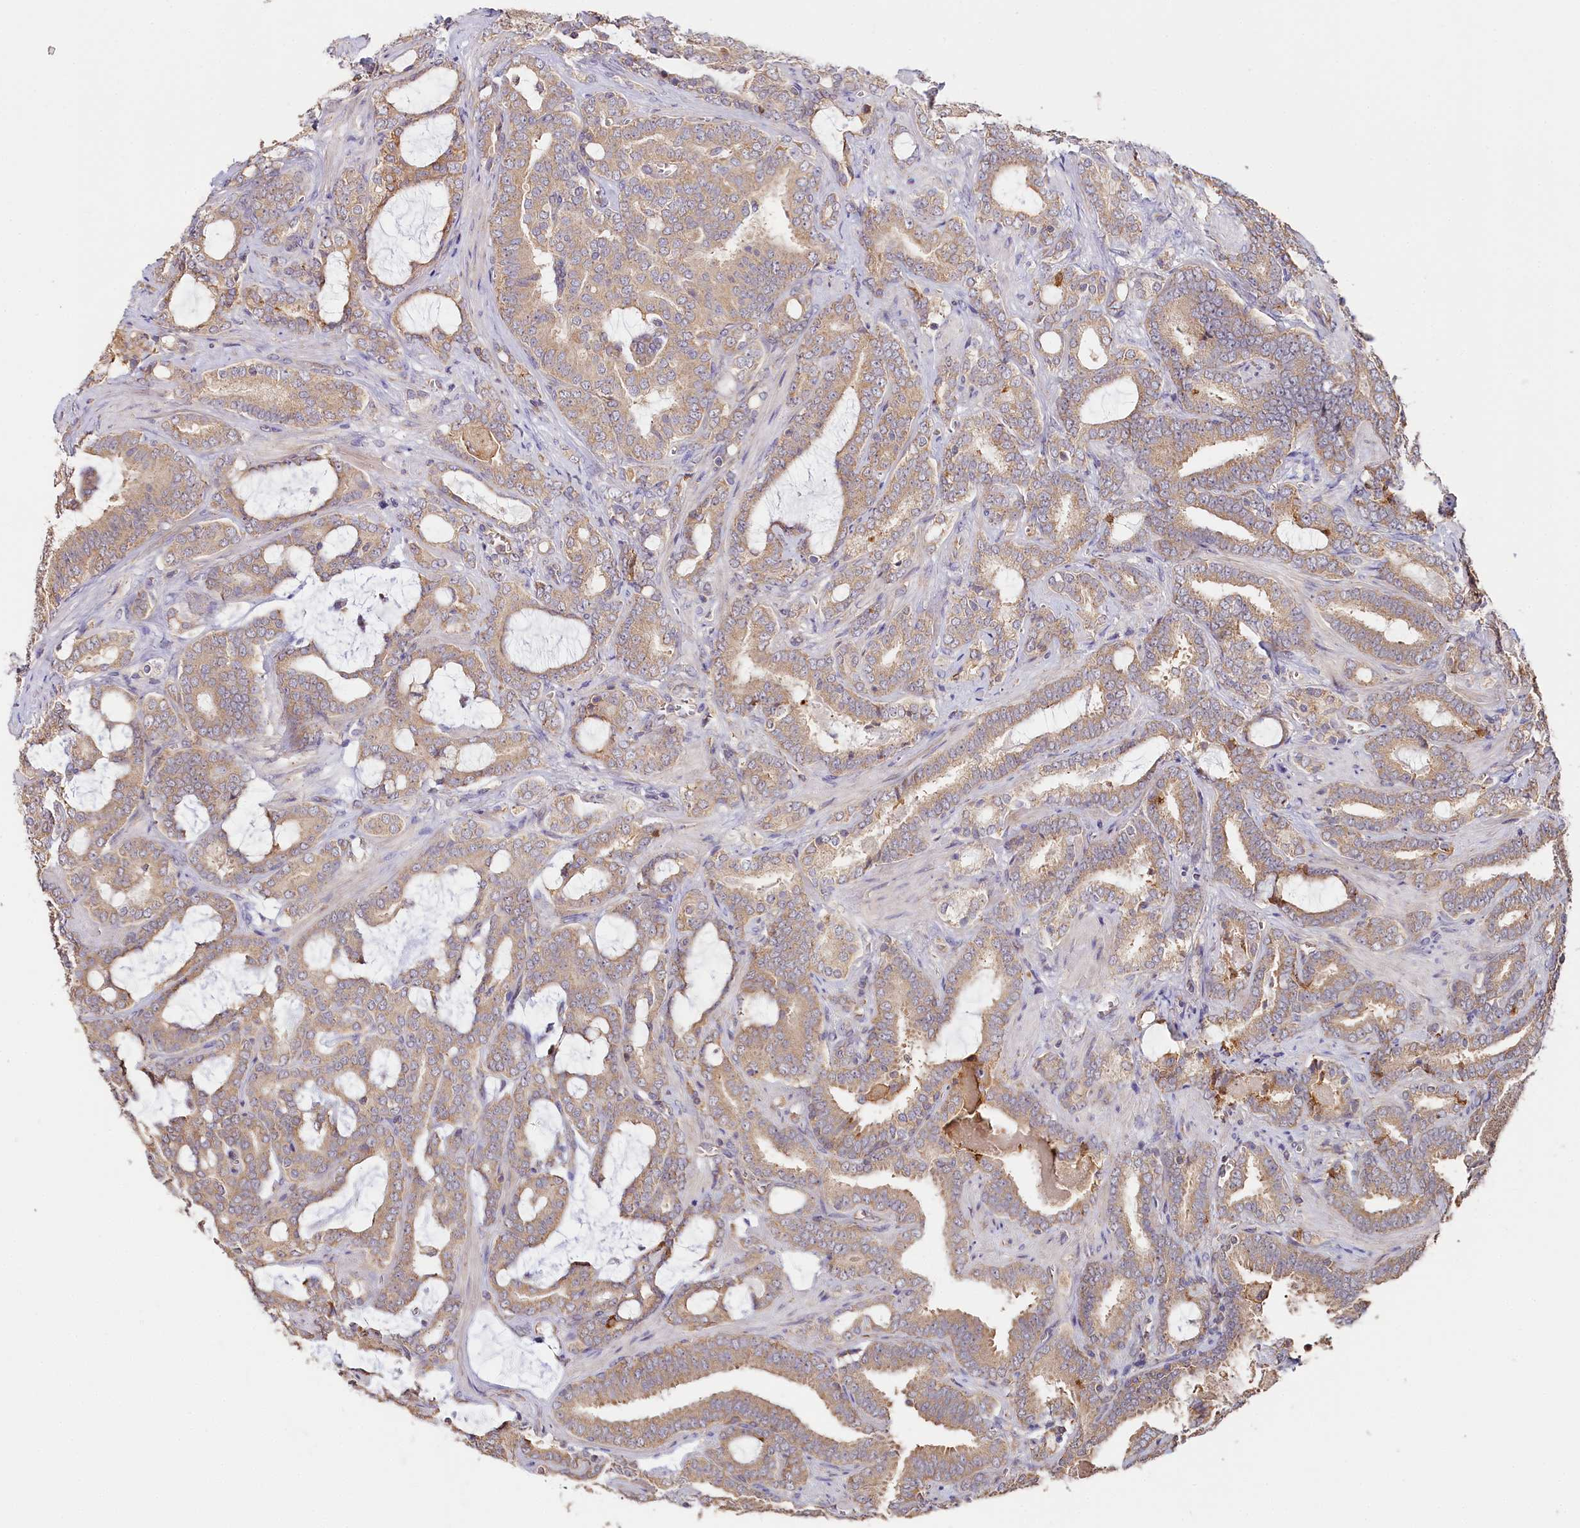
{"staining": {"intensity": "weak", "quantity": ">75%", "location": "cytoplasmic/membranous"}, "tissue": "prostate cancer", "cell_type": "Tumor cells", "image_type": "cancer", "snomed": [{"axis": "morphology", "description": "Adenocarcinoma, High grade"}, {"axis": "topography", "description": "Prostate and seminal vesicle, NOS"}], "caption": "Protein staining of prostate cancer (adenocarcinoma (high-grade)) tissue exhibits weak cytoplasmic/membranous positivity in about >75% of tumor cells.", "gene": "KATNB1", "patient": {"sex": "male", "age": 67}}